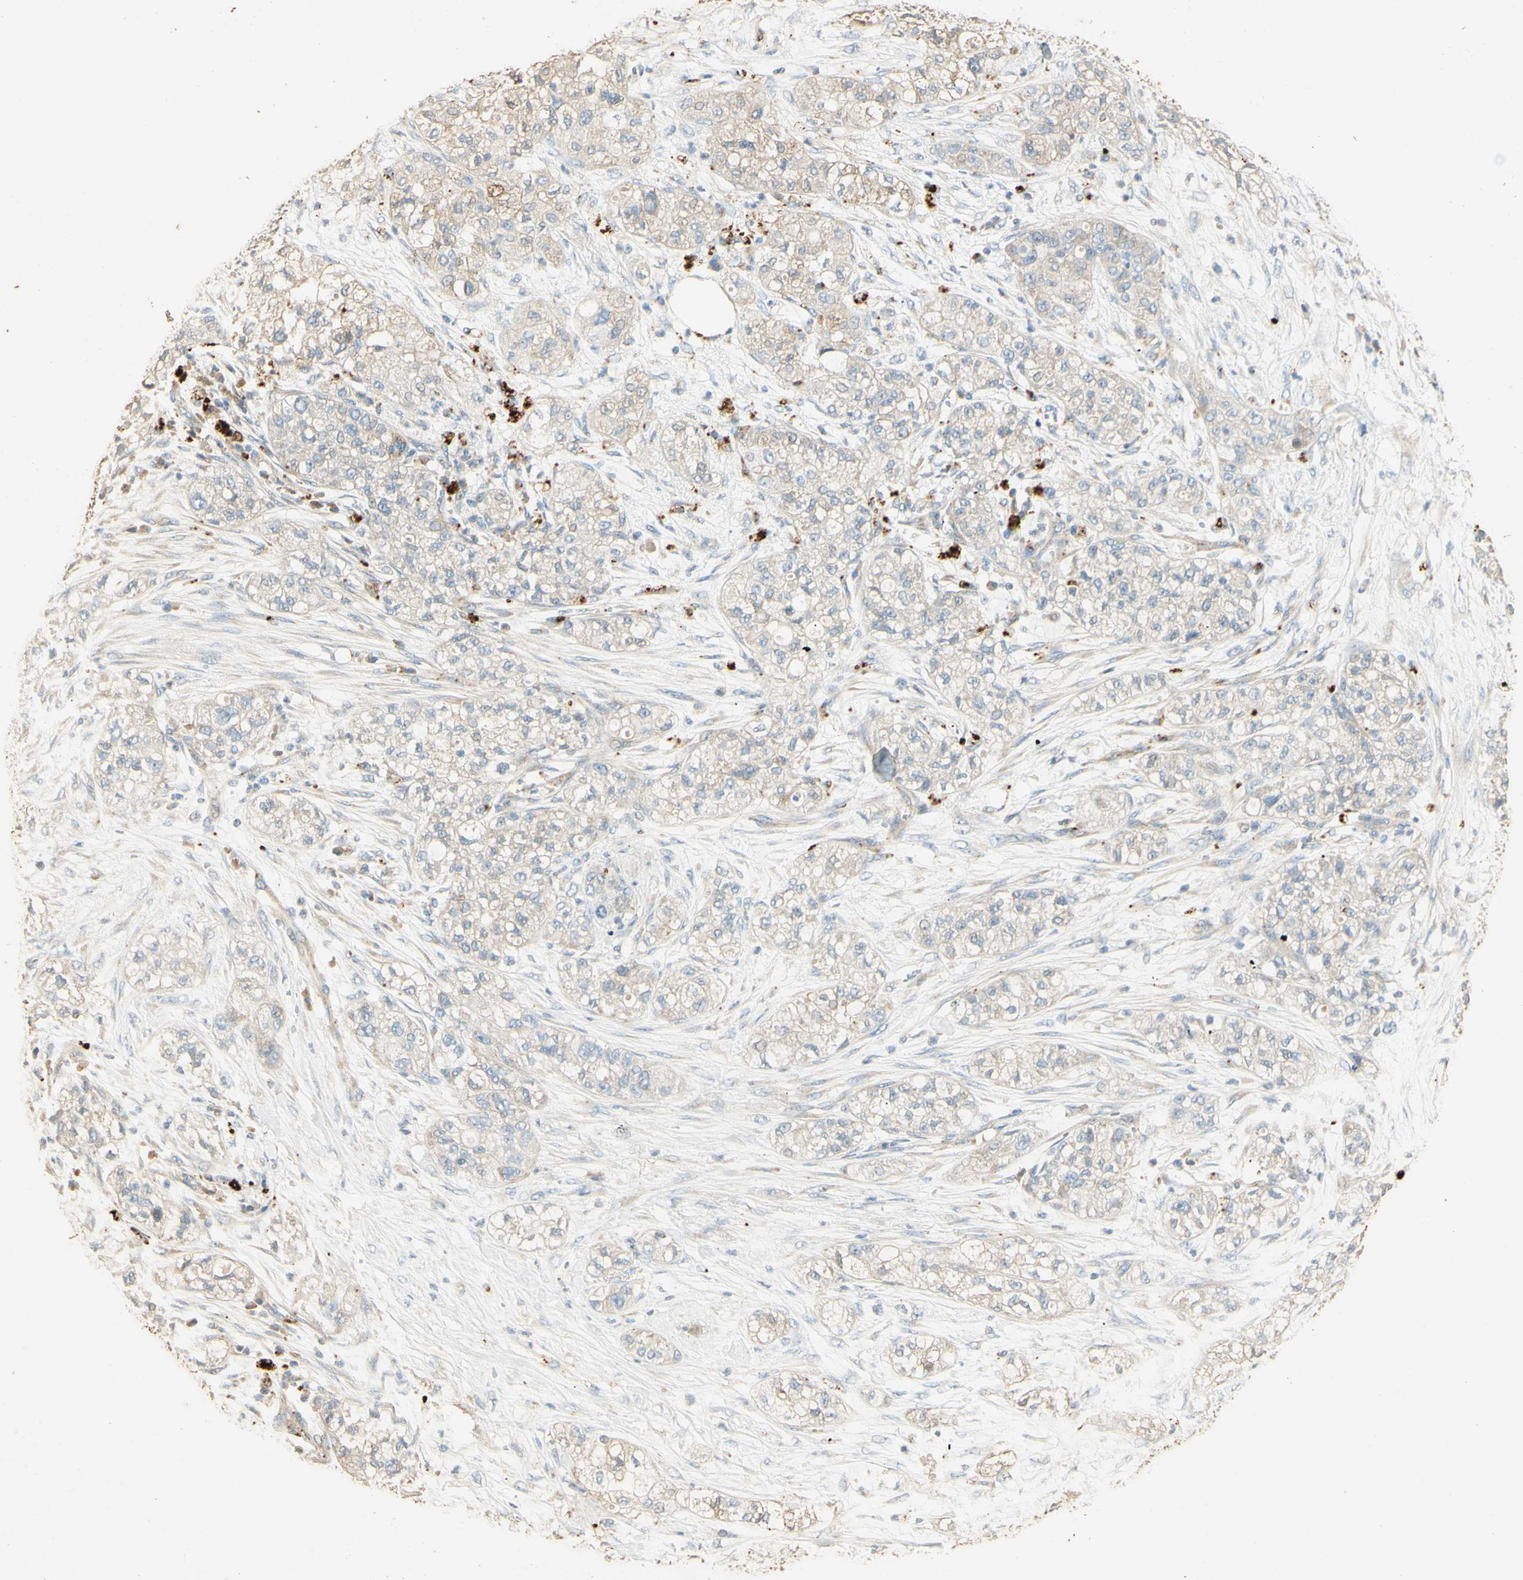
{"staining": {"intensity": "negative", "quantity": "none", "location": "none"}, "tissue": "pancreatic cancer", "cell_type": "Tumor cells", "image_type": "cancer", "snomed": [{"axis": "morphology", "description": "Adenocarcinoma, NOS"}, {"axis": "topography", "description": "Pancreas"}], "caption": "This histopathology image is of pancreatic cancer (adenocarcinoma) stained with IHC to label a protein in brown with the nuclei are counter-stained blue. There is no expression in tumor cells.", "gene": "ARHGEF17", "patient": {"sex": "female", "age": 78}}